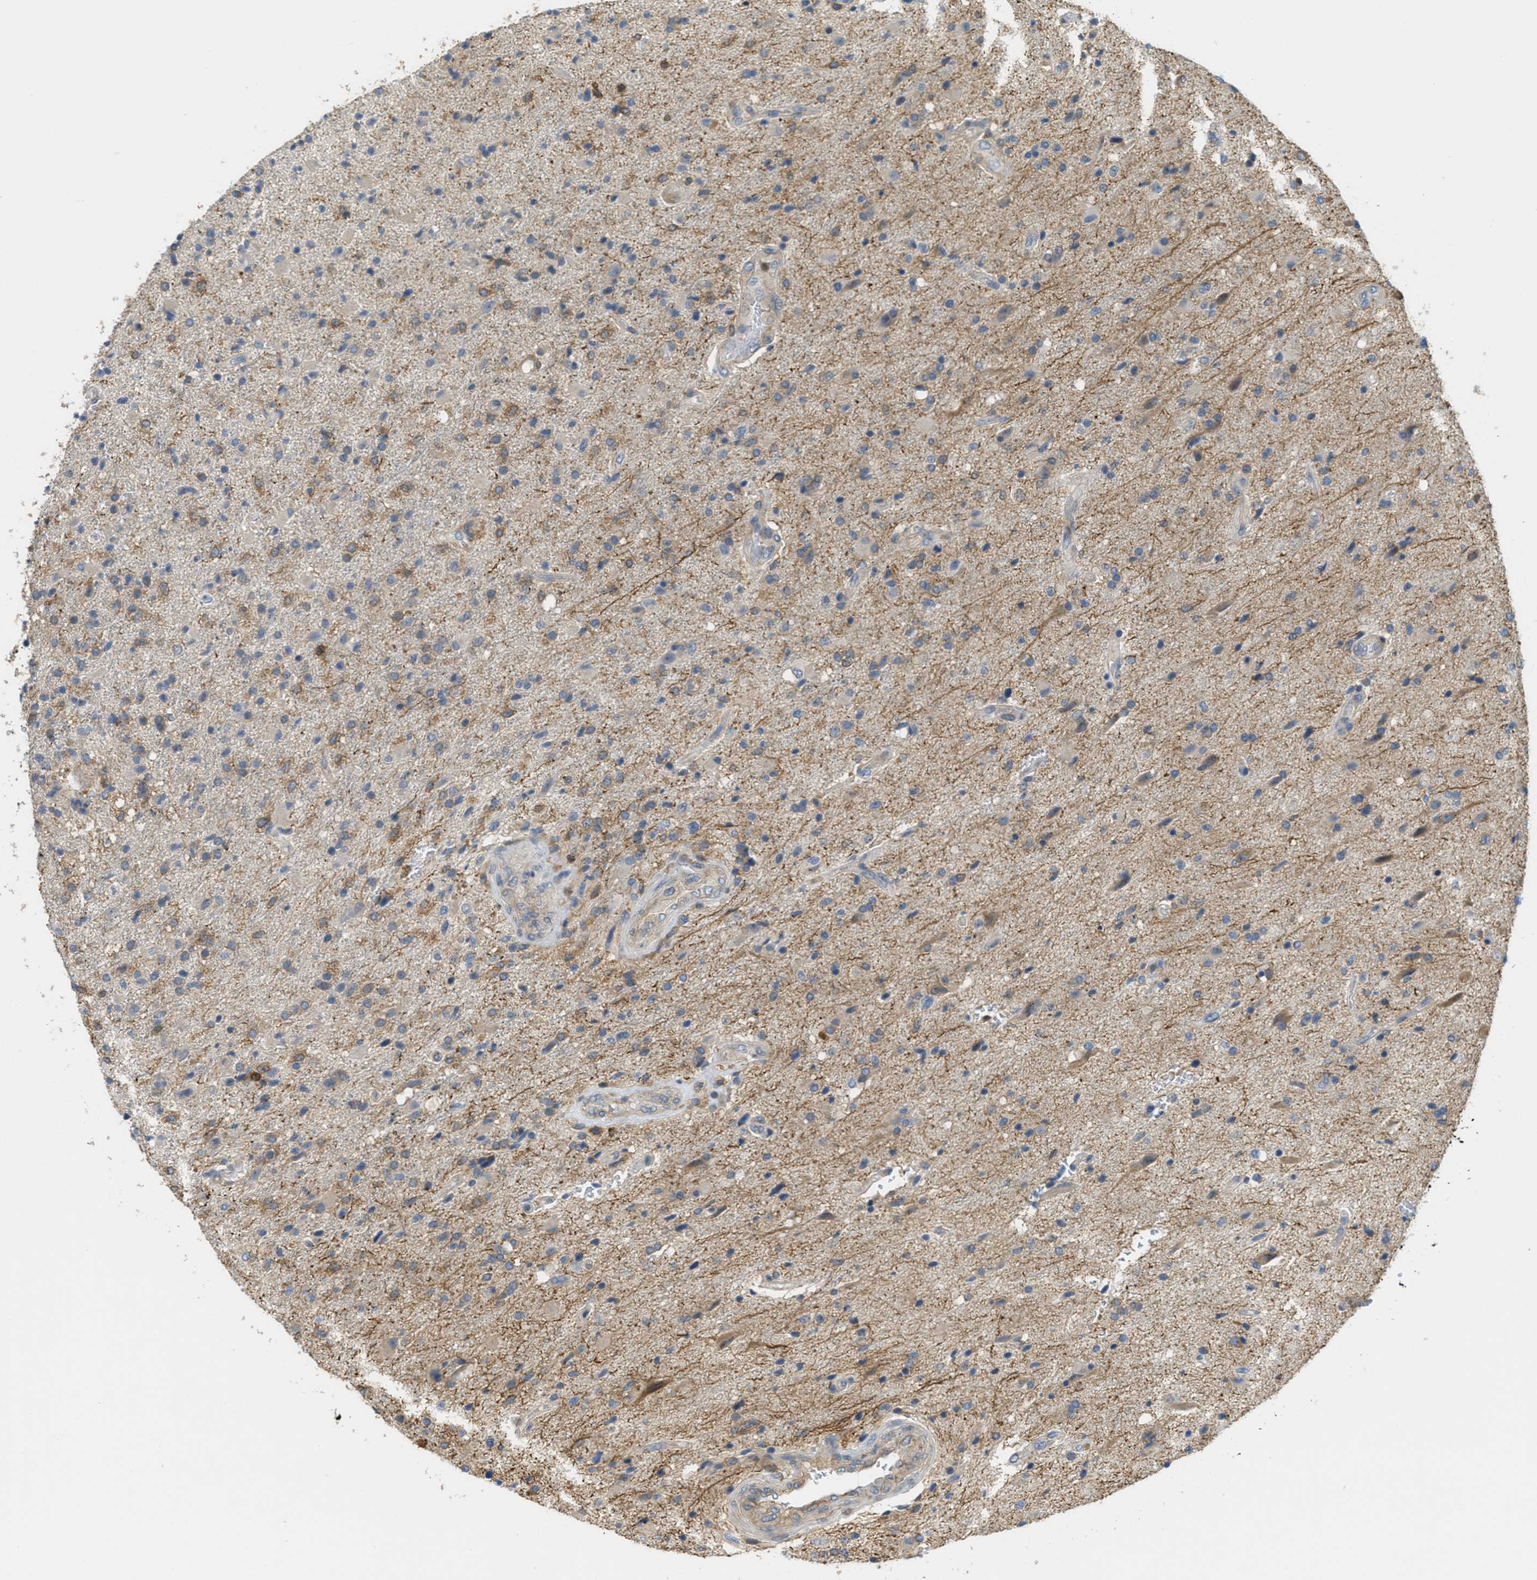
{"staining": {"intensity": "weak", "quantity": ">75%", "location": "cytoplasmic/membranous"}, "tissue": "glioma", "cell_type": "Tumor cells", "image_type": "cancer", "snomed": [{"axis": "morphology", "description": "Glioma, malignant, High grade"}, {"axis": "topography", "description": "Brain"}], "caption": "IHC staining of malignant glioma (high-grade), which reveals low levels of weak cytoplasmic/membranous positivity in about >75% of tumor cells indicating weak cytoplasmic/membranous protein expression. The staining was performed using DAB (3,3'-diaminobenzidine) (brown) for protein detection and nuclei were counterstained in hematoxylin (blue).", "gene": "GRIK2", "patient": {"sex": "male", "age": 72}}